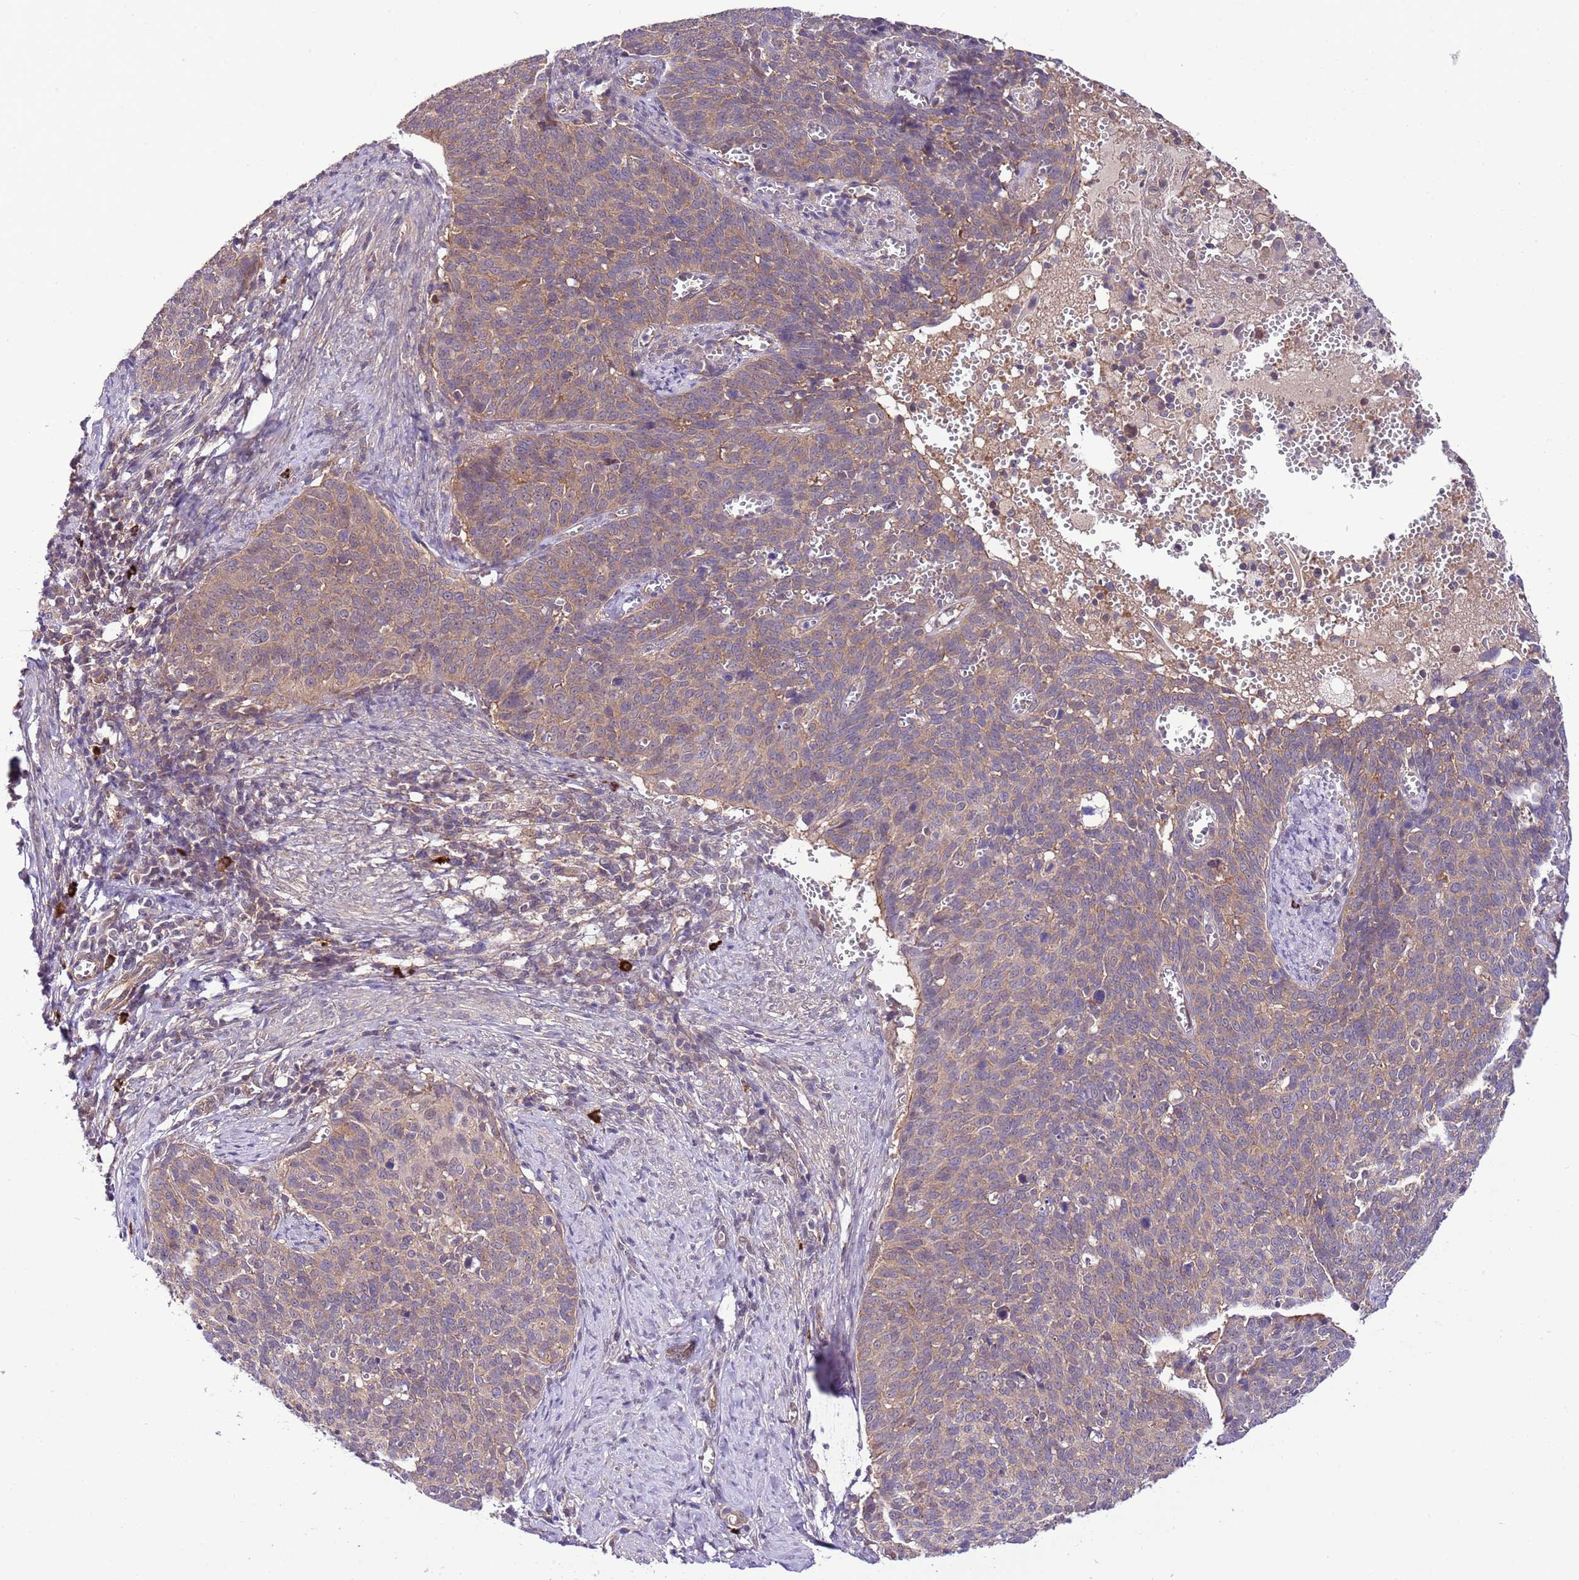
{"staining": {"intensity": "weak", "quantity": ">75%", "location": "cytoplasmic/membranous"}, "tissue": "cervical cancer", "cell_type": "Tumor cells", "image_type": "cancer", "snomed": [{"axis": "morphology", "description": "Normal tissue, NOS"}, {"axis": "morphology", "description": "Squamous cell carcinoma, NOS"}, {"axis": "topography", "description": "Cervix"}], "caption": "Cervical squamous cell carcinoma stained with DAB immunohistochemistry (IHC) displays low levels of weak cytoplasmic/membranous expression in about >75% of tumor cells.", "gene": "DONSON", "patient": {"sex": "female", "age": 39}}